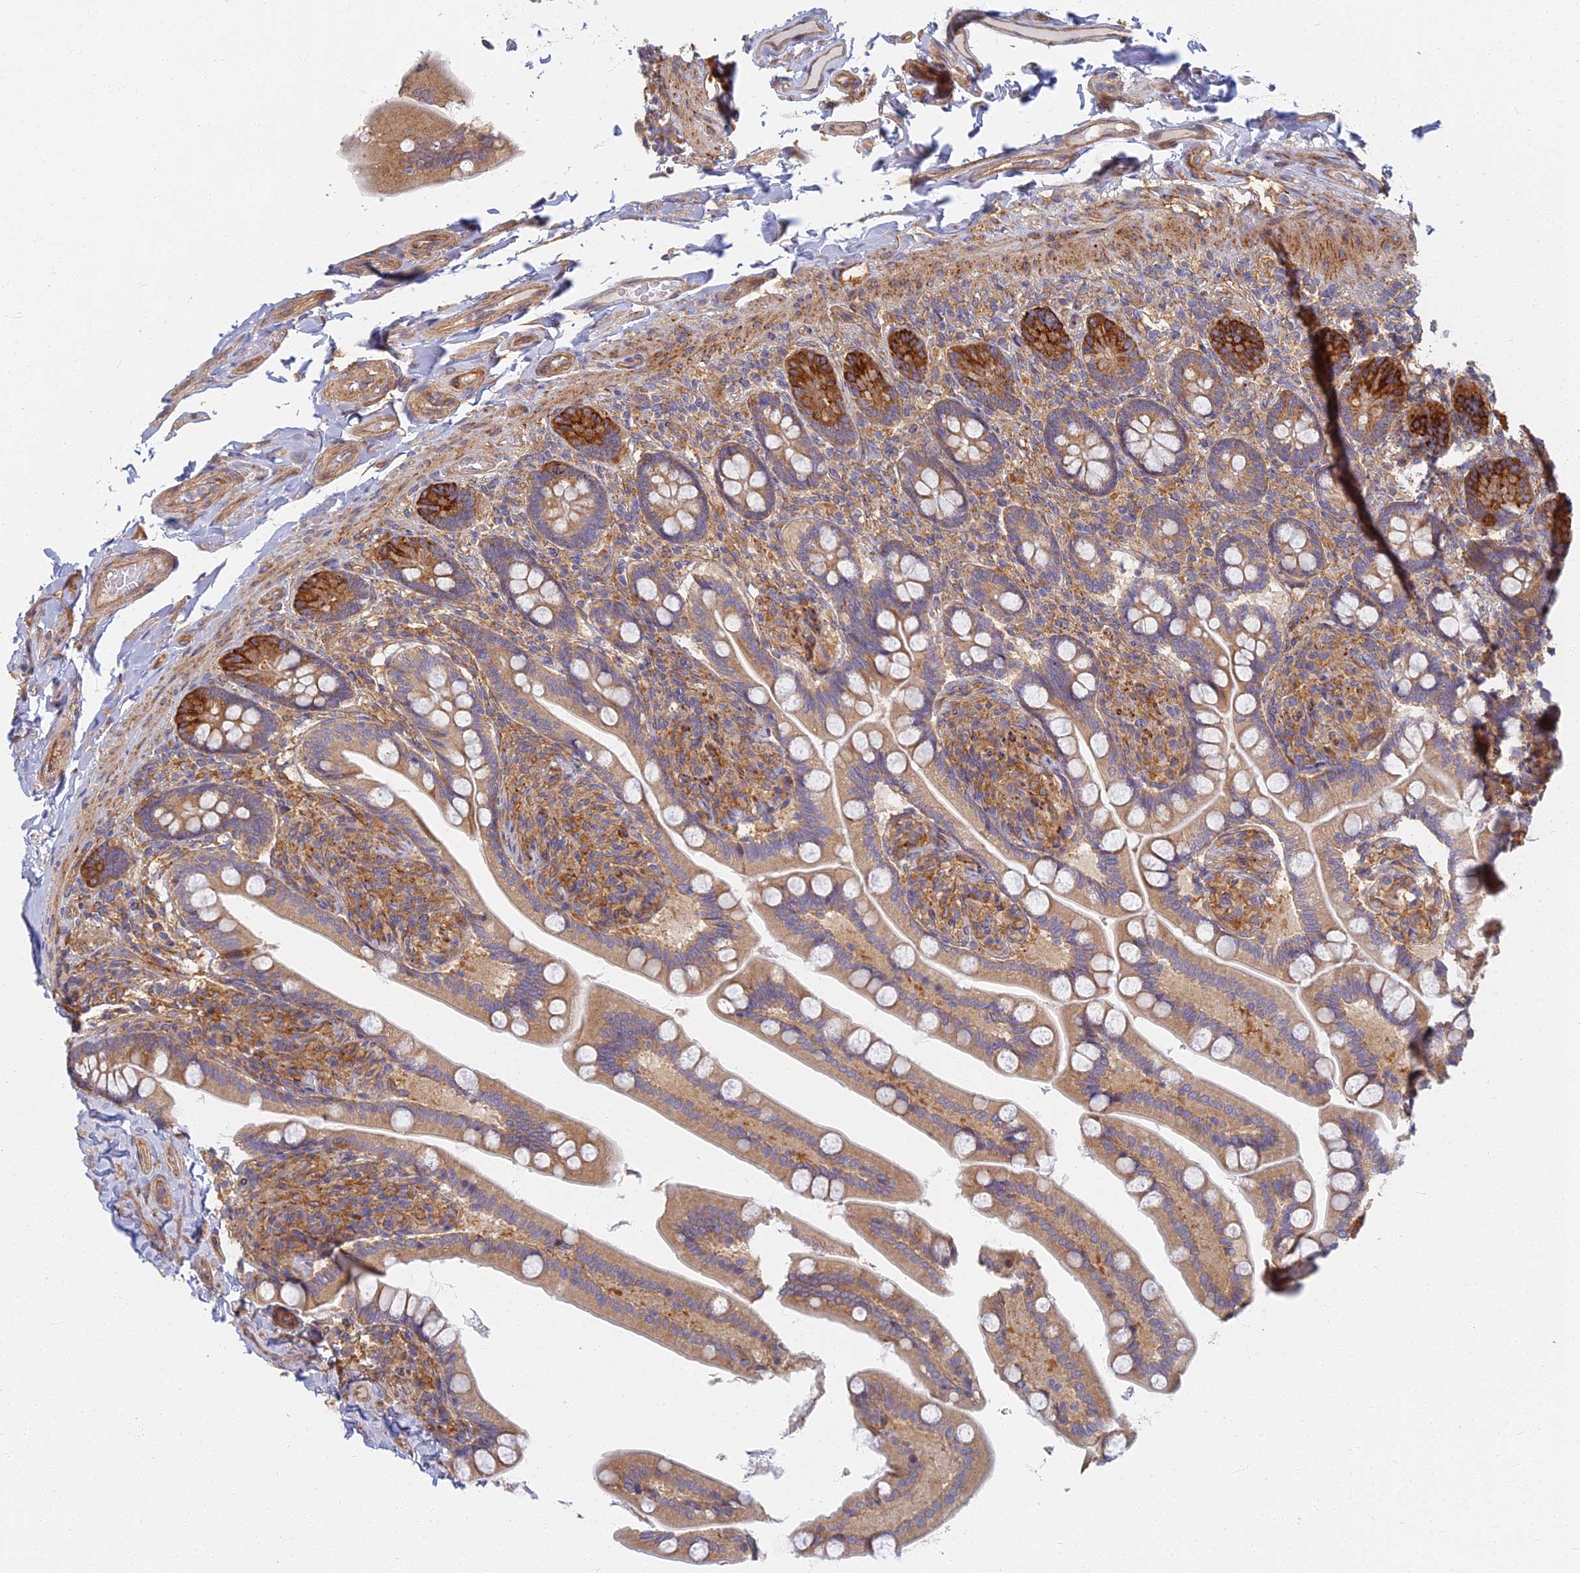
{"staining": {"intensity": "moderate", "quantity": ">75%", "location": "cytoplasmic/membranous"}, "tissue": "small intestine", "cell_type": "Glandular cells", "image_type": "normal", "snomed": [{"axis": "morphology", "description": "Normal tissue, NOS"}, {"axis": "topography", "description": "Small intestine"}], "caption": "An immunohistochemistry (IHC) image of benign tissue is shown. Protein staining in brown shows moderate cytoplasmic/membranous positivity in small intestine within glandular cells. (DAB IHC, brown staining for protein, blue staining for nuclei).", "gene": "RBSN", "patient": {"sex": "female", "age": 64}}